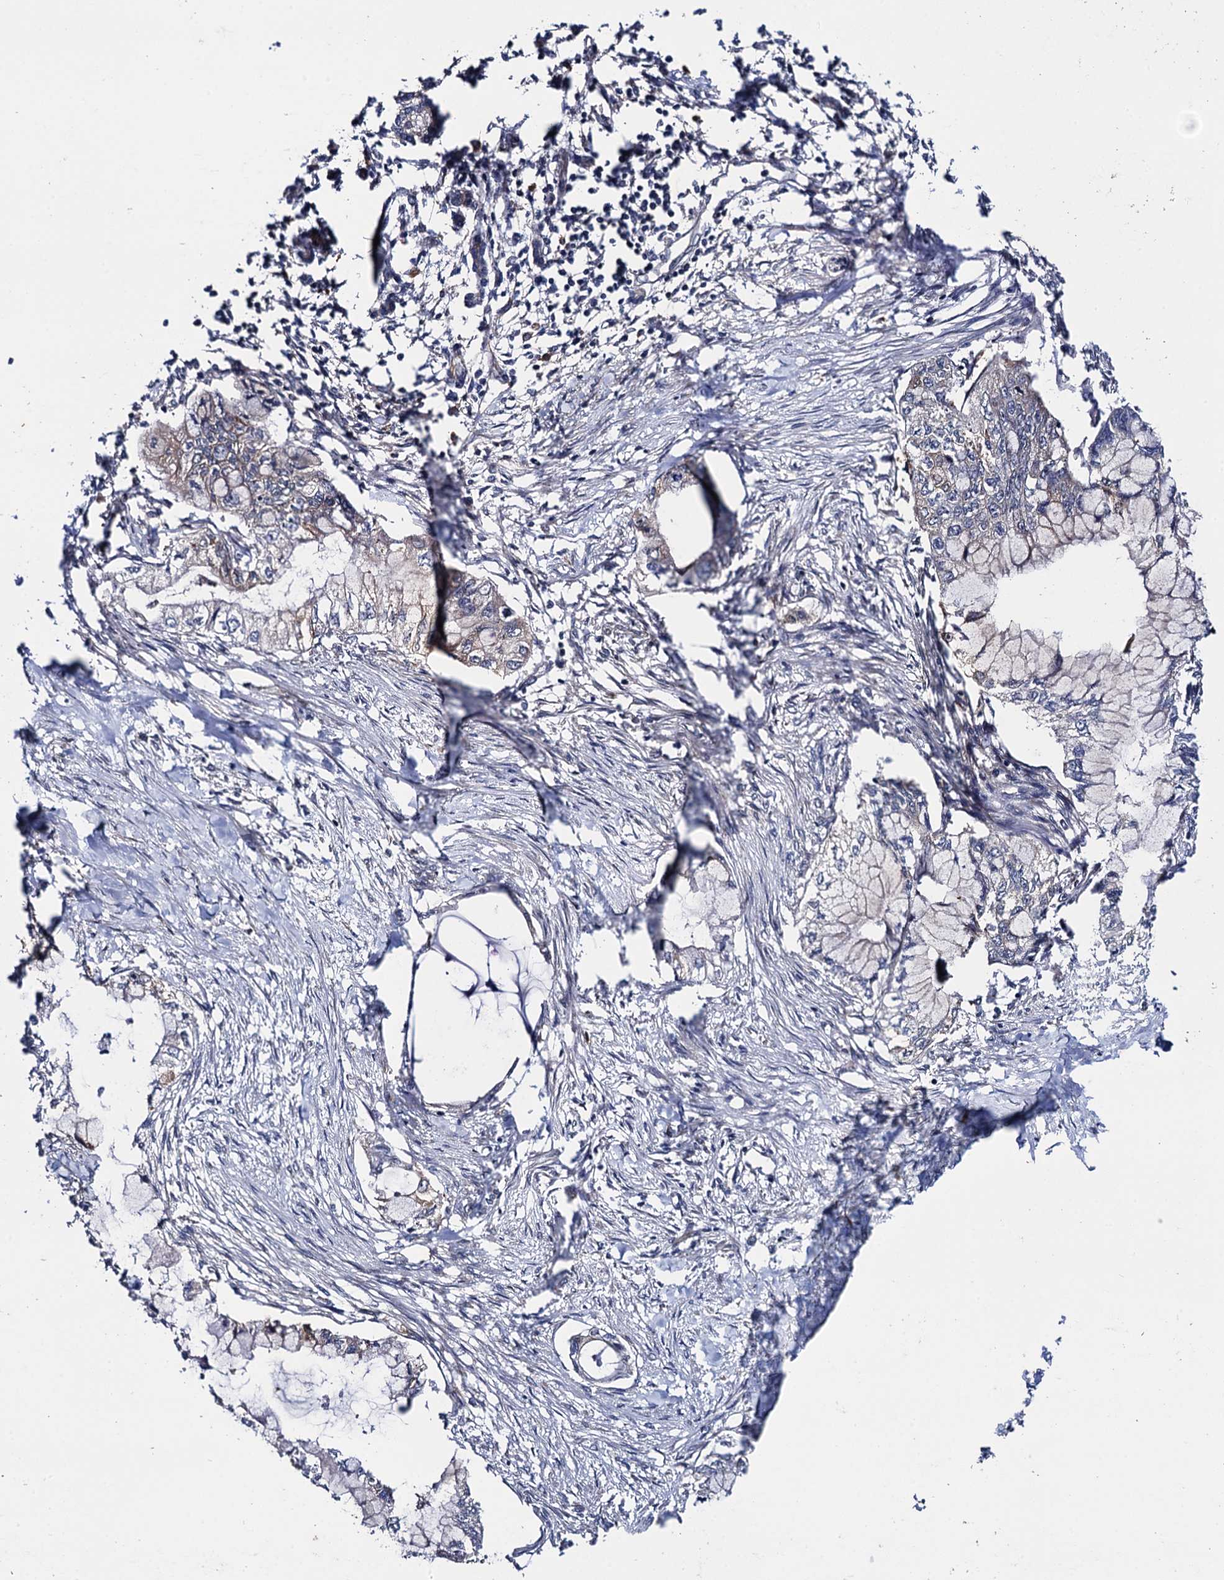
{"staining": {"intensity": "weak", "quantity": "<25%", "location": "cytoplasmic/membranous"}, "tissue": "pancreatic cancer", "cell_type": "Tumor cells", "image_type": "cancer", "snomed": [{"axis": "morphology", "description": "Adenocarcinoma, NOS"}, {"axis": "topography", "description": "Pancreas"}], "caption": "The histopathology image exhibits no staining of tumor cells in adenocarcinoma (pancreatic).", "gene": "FSIP1", "patient": {"sex": "female", "age": 78}}